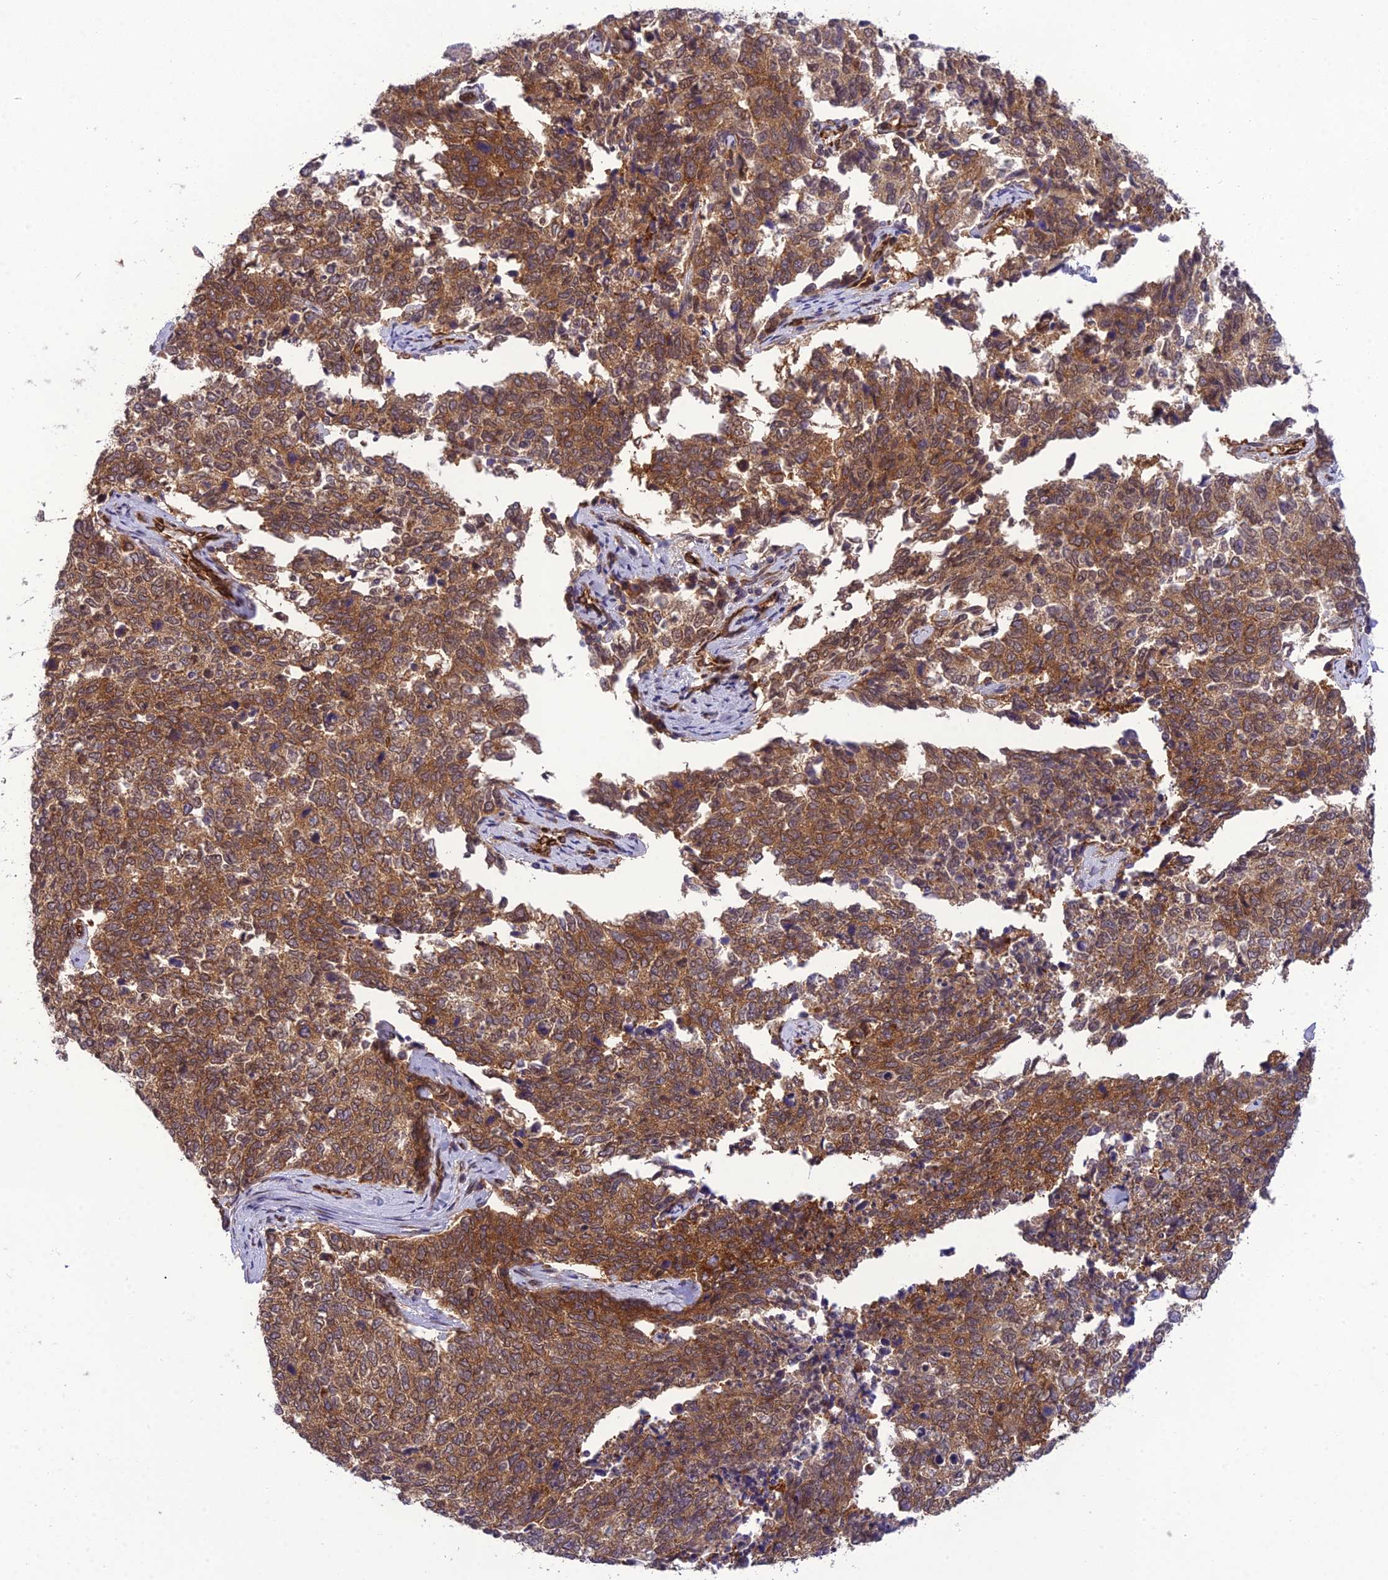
{"staining": {"intensity": "strong", "quantity": ">75%", "location": "cytoplasmic/membranous"}, "tissue": "cervical cancer", "cell_type": "Tumor cells", "image_type": "cancer", "snomed": [{"axis": "morphology", "description": "Squamous cell carcinoma, NOS"}, {"axis": "topography", "description": "Cervix"}], "caption": "Immunohistochemical staining of squamous cell carcinoma (cervical) shows high levels of strong cytoplasmic/membranous expression in about >75% of tumor cells.", "gene": "DHCR7", "patient": {"sex": "female", "age": 63}}